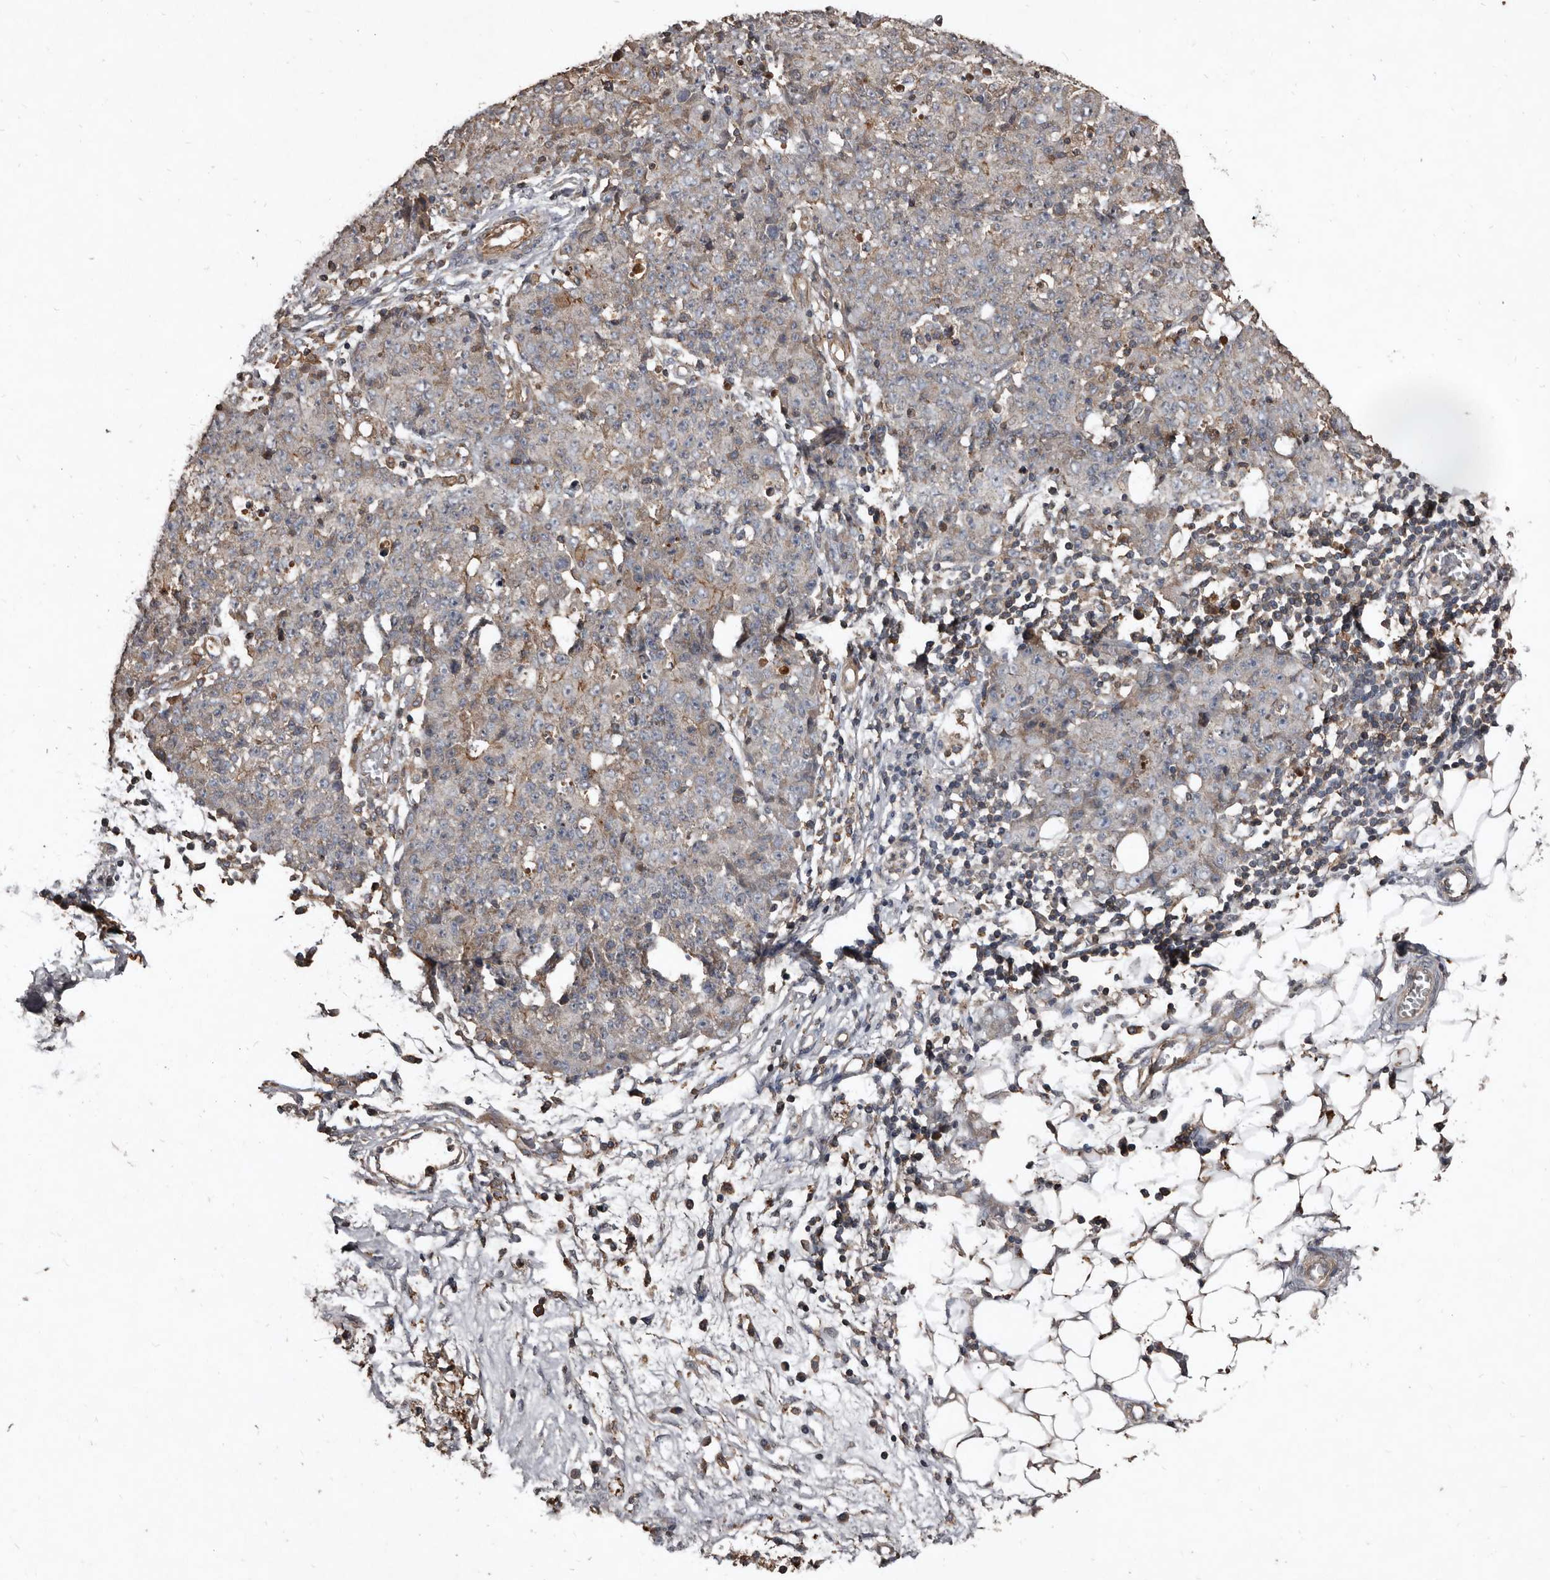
{"staining": {"intensity": "weak", "quantity": "<25%", "location": "cytoplasmic/membranous"}, "tissue": "ovarian cancer", "cell_type": "Tumor cells", "image_type": "cancer", "snomed": [{"axis": "morphology", "description": "Carcinoma, endometroid"}, {"axis": "topography", "description": "Ovary"}], "caption": "A photomicrograph of human ovarian endometroid carcinoma is negative for staining in tumor cells. (Brightfield microscopy of DAB (3,3'-diaminobenzidine) immunohistochemistry at high magnification).", "gene": "GREB1", "patient": {"sex": "female", "age": 42}}